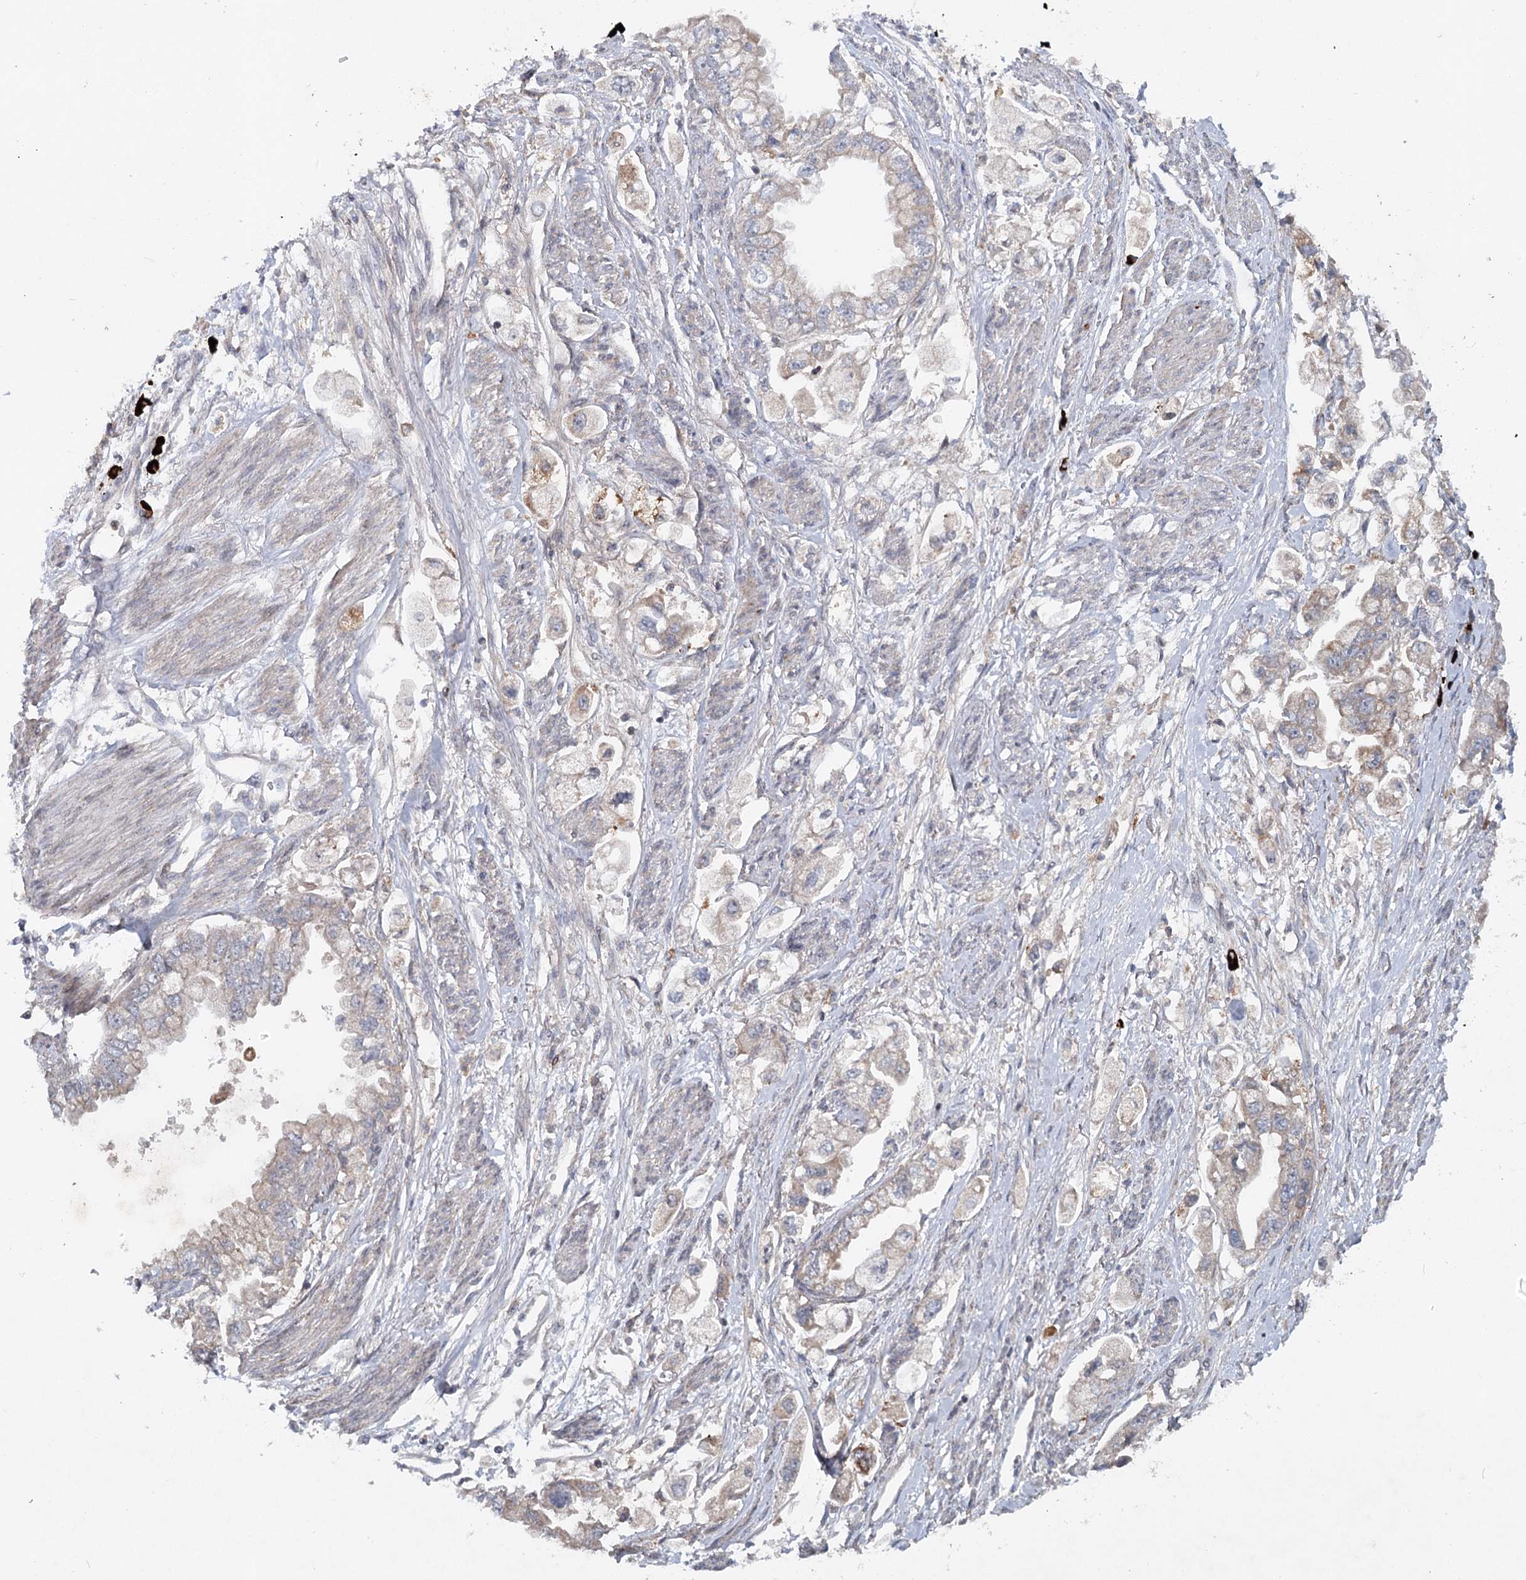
{"staining": {"intensity": "weak", "quantity": "<25%", "location": "cytoplasmic/membranous"}, "tissue": "stomach cancer", "cell_type": "Tumor cells", "image_type": "cancer", "snomed": [{"axis": "morphology", "description": "Adenocarcinoma, NOS"}, {"axis": "topography", "description": "Stomach"}], "caption": "Human stomach cancer (adenocarcinoma) stained for a protein using immunohistochemistry reveals no positivity in tumor cells.", "gene": "MAP3K13", "patient": {"sex": "male", "age": 62}}